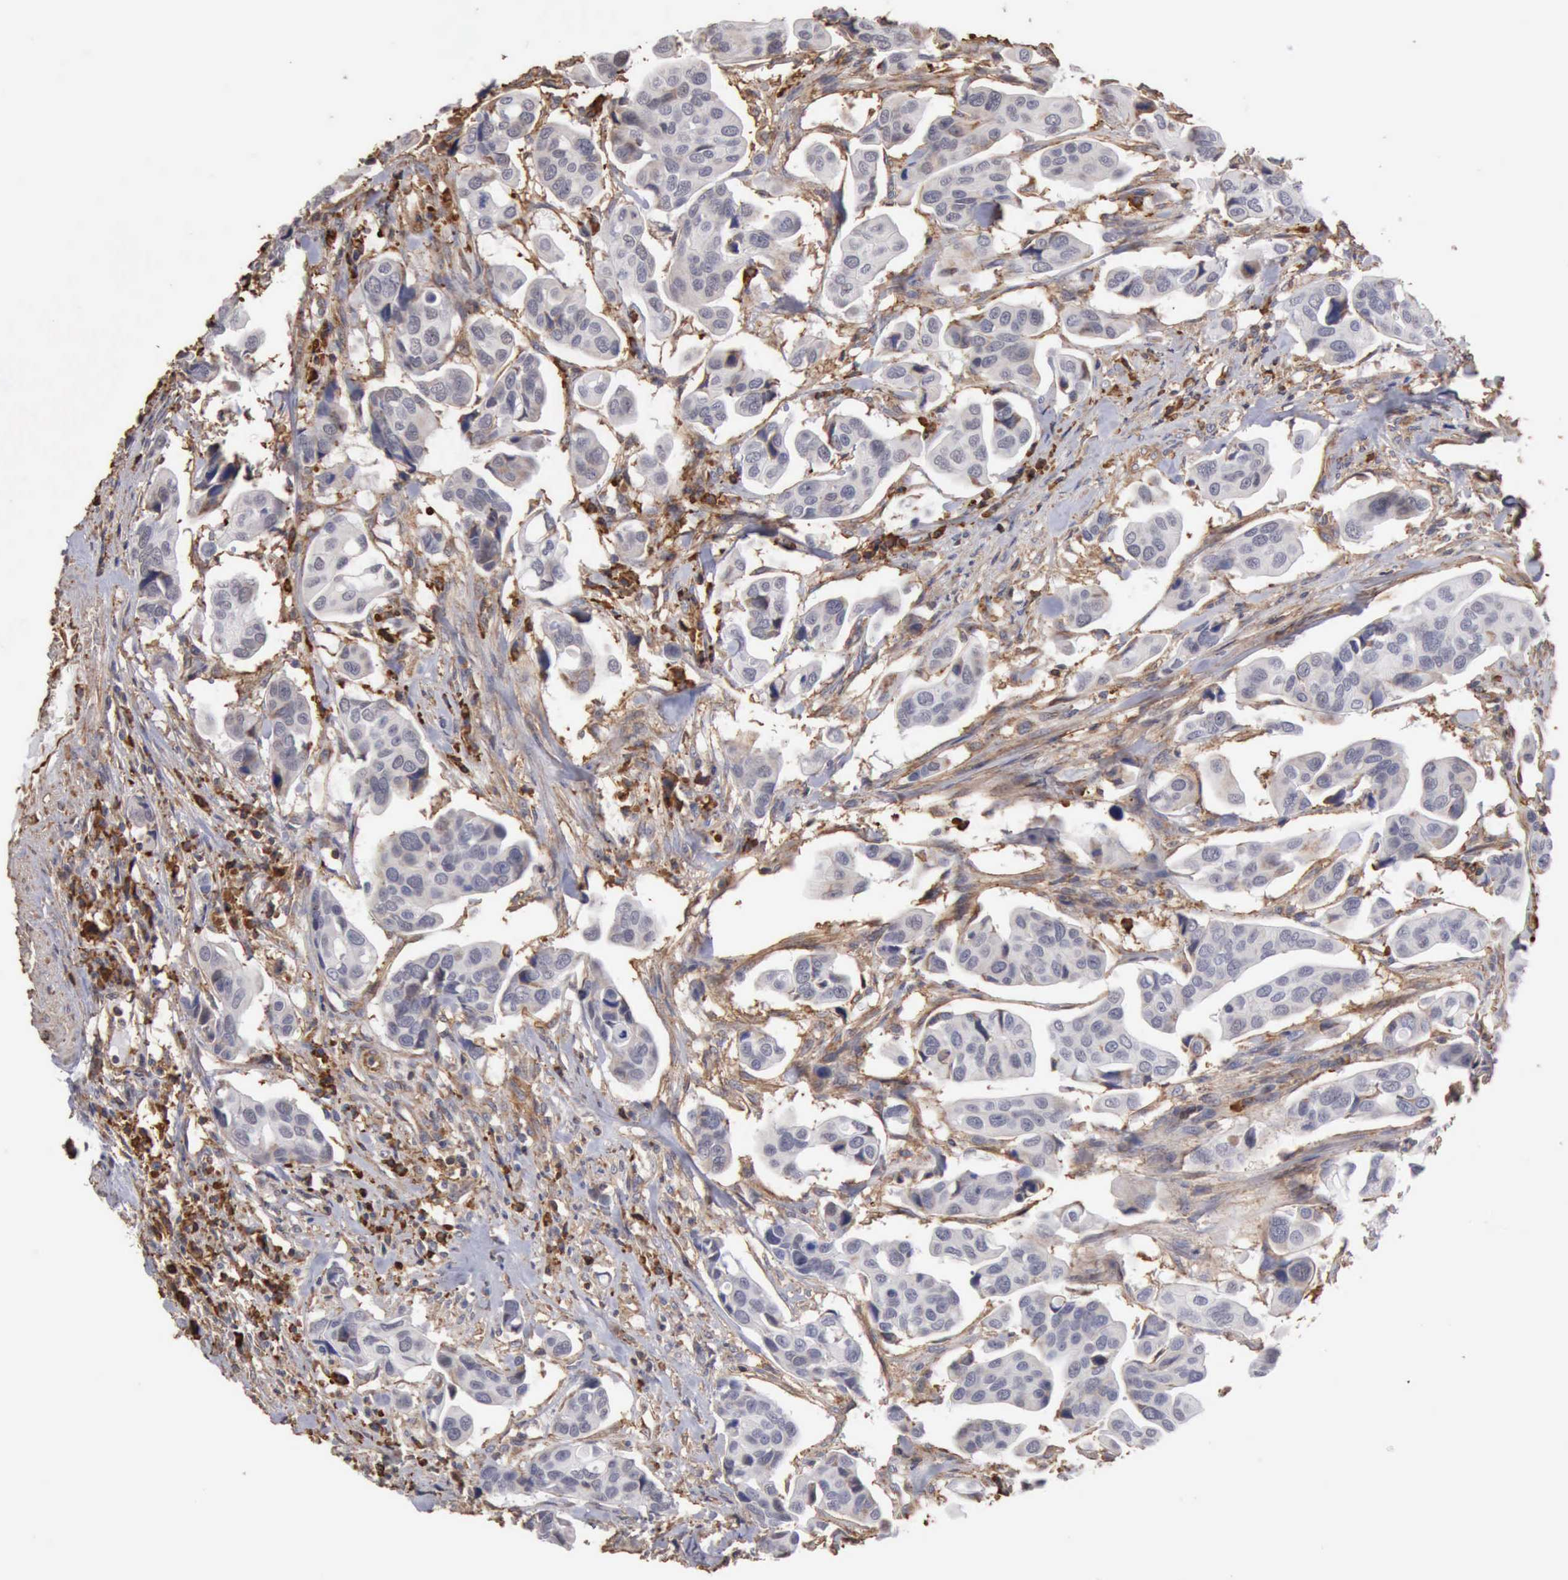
{"staining": {"intensity": "negative", "quantity": "none", "location": "none"}, "tissue": "urothelial cancer", "cell_type": "Tumor cells", "image_type": "cancer", "snomed": [{"axis": "morphology", "description": "Adenocarcinoma, NOS"}, {"axis": "topography", "description": "Urinary bladder"}], "caption": "The photomicrograph demonstrates no significant expression in tumor cells of adenocarcinoma. The staining was performed using DAB to visualize the protein expression in brown, while the nuclei were stained in blue with hematoxylin (Magnification: 20x).", "gene": "GPR101", "patient": {"sex": "male", "age": 61}}